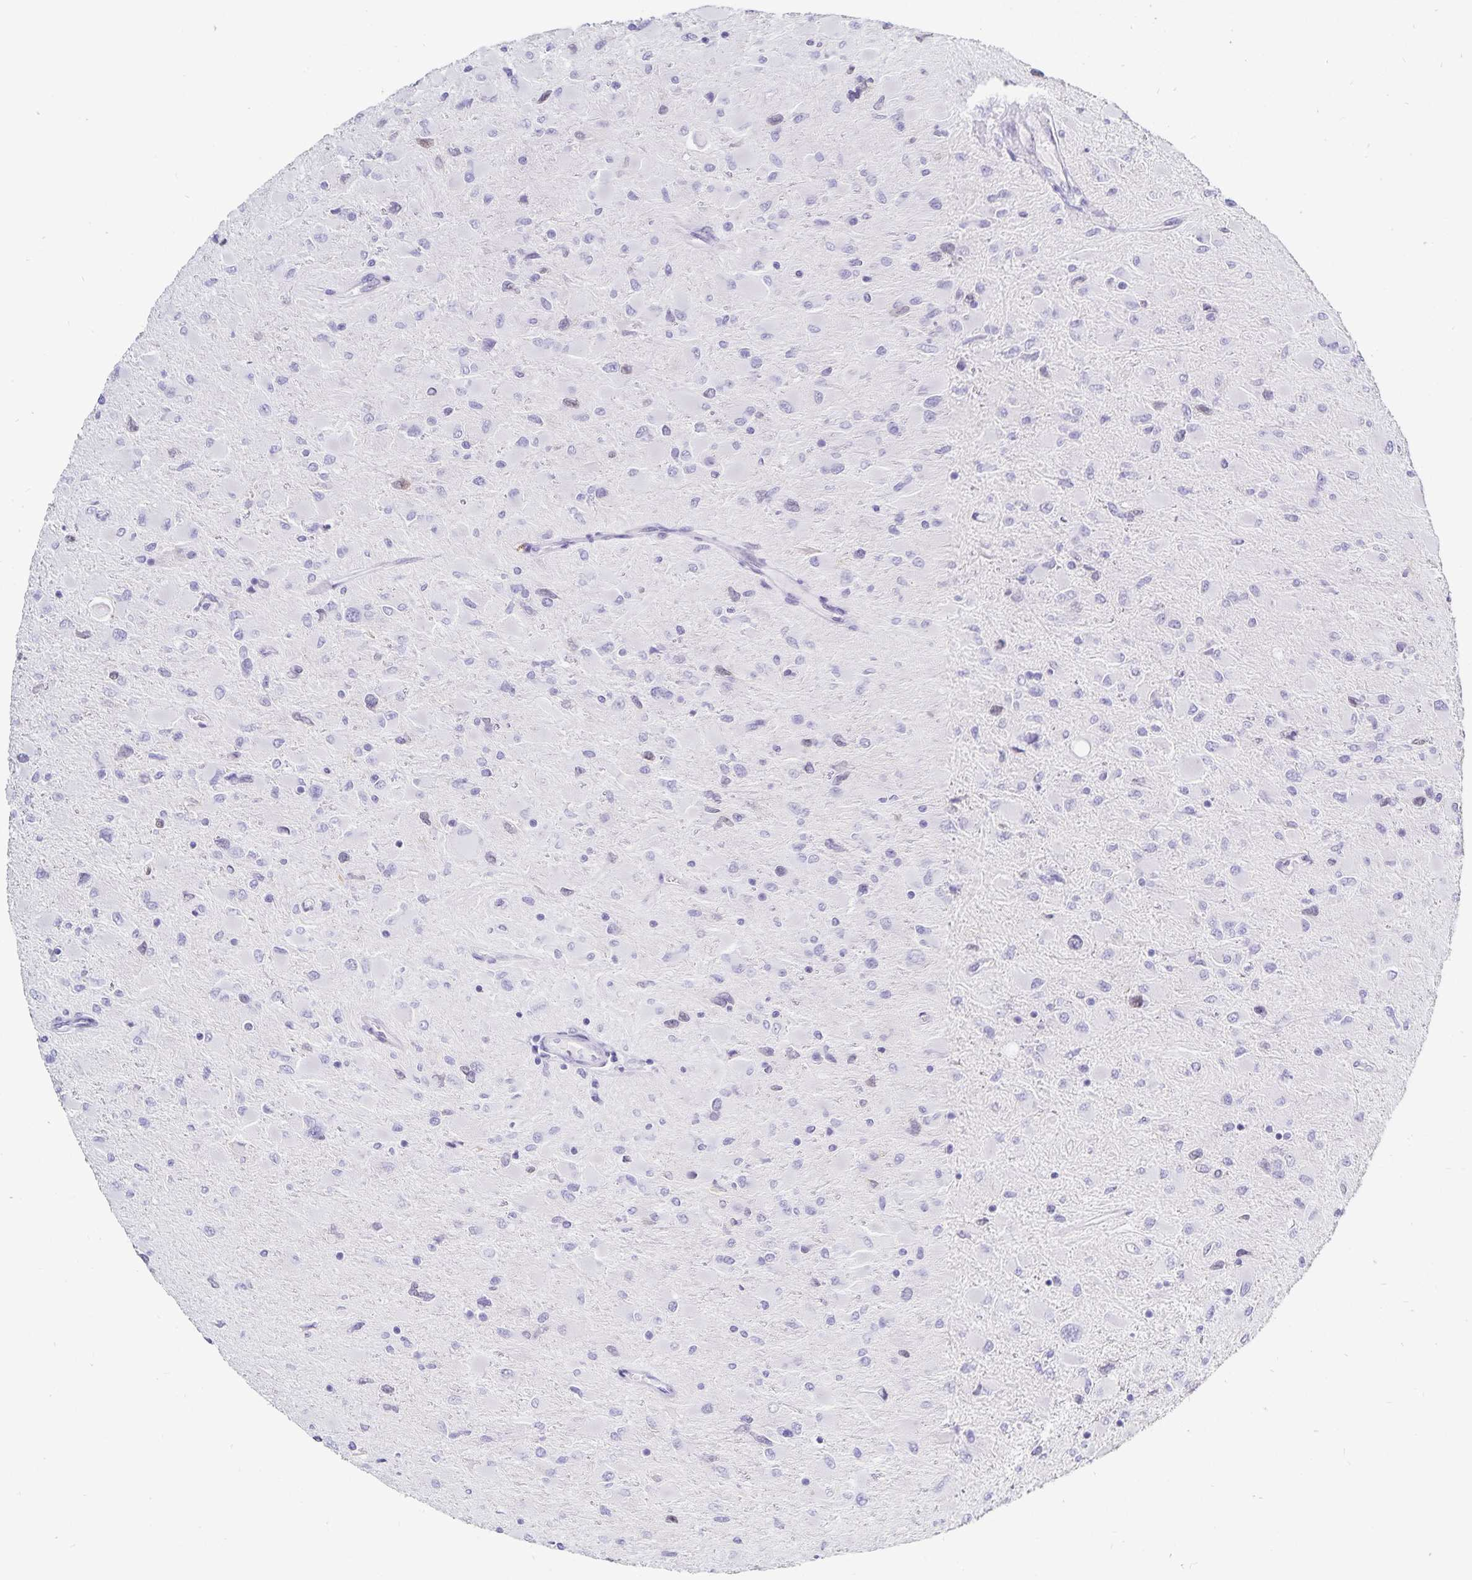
{"staining": {"intensity": "negative", "quantity": "none", "location": "none"}, "tissue": "glioma", "cell_type": "Tumor cells", "image_type": "cancer", "snomed": [{"axis": "morphology", "description": "Glioma, malignant, High grade"}, {"axis": "topography", "description": "Cerebral cortex"}], "caption": "An image of human glioma is negative for staining in tumor cells. (Immunohistochemistry (ihc), brightfield microscopy, high magnification).", "gene": "HMGB3", "patient": {"sex": "female", "age": 36}}